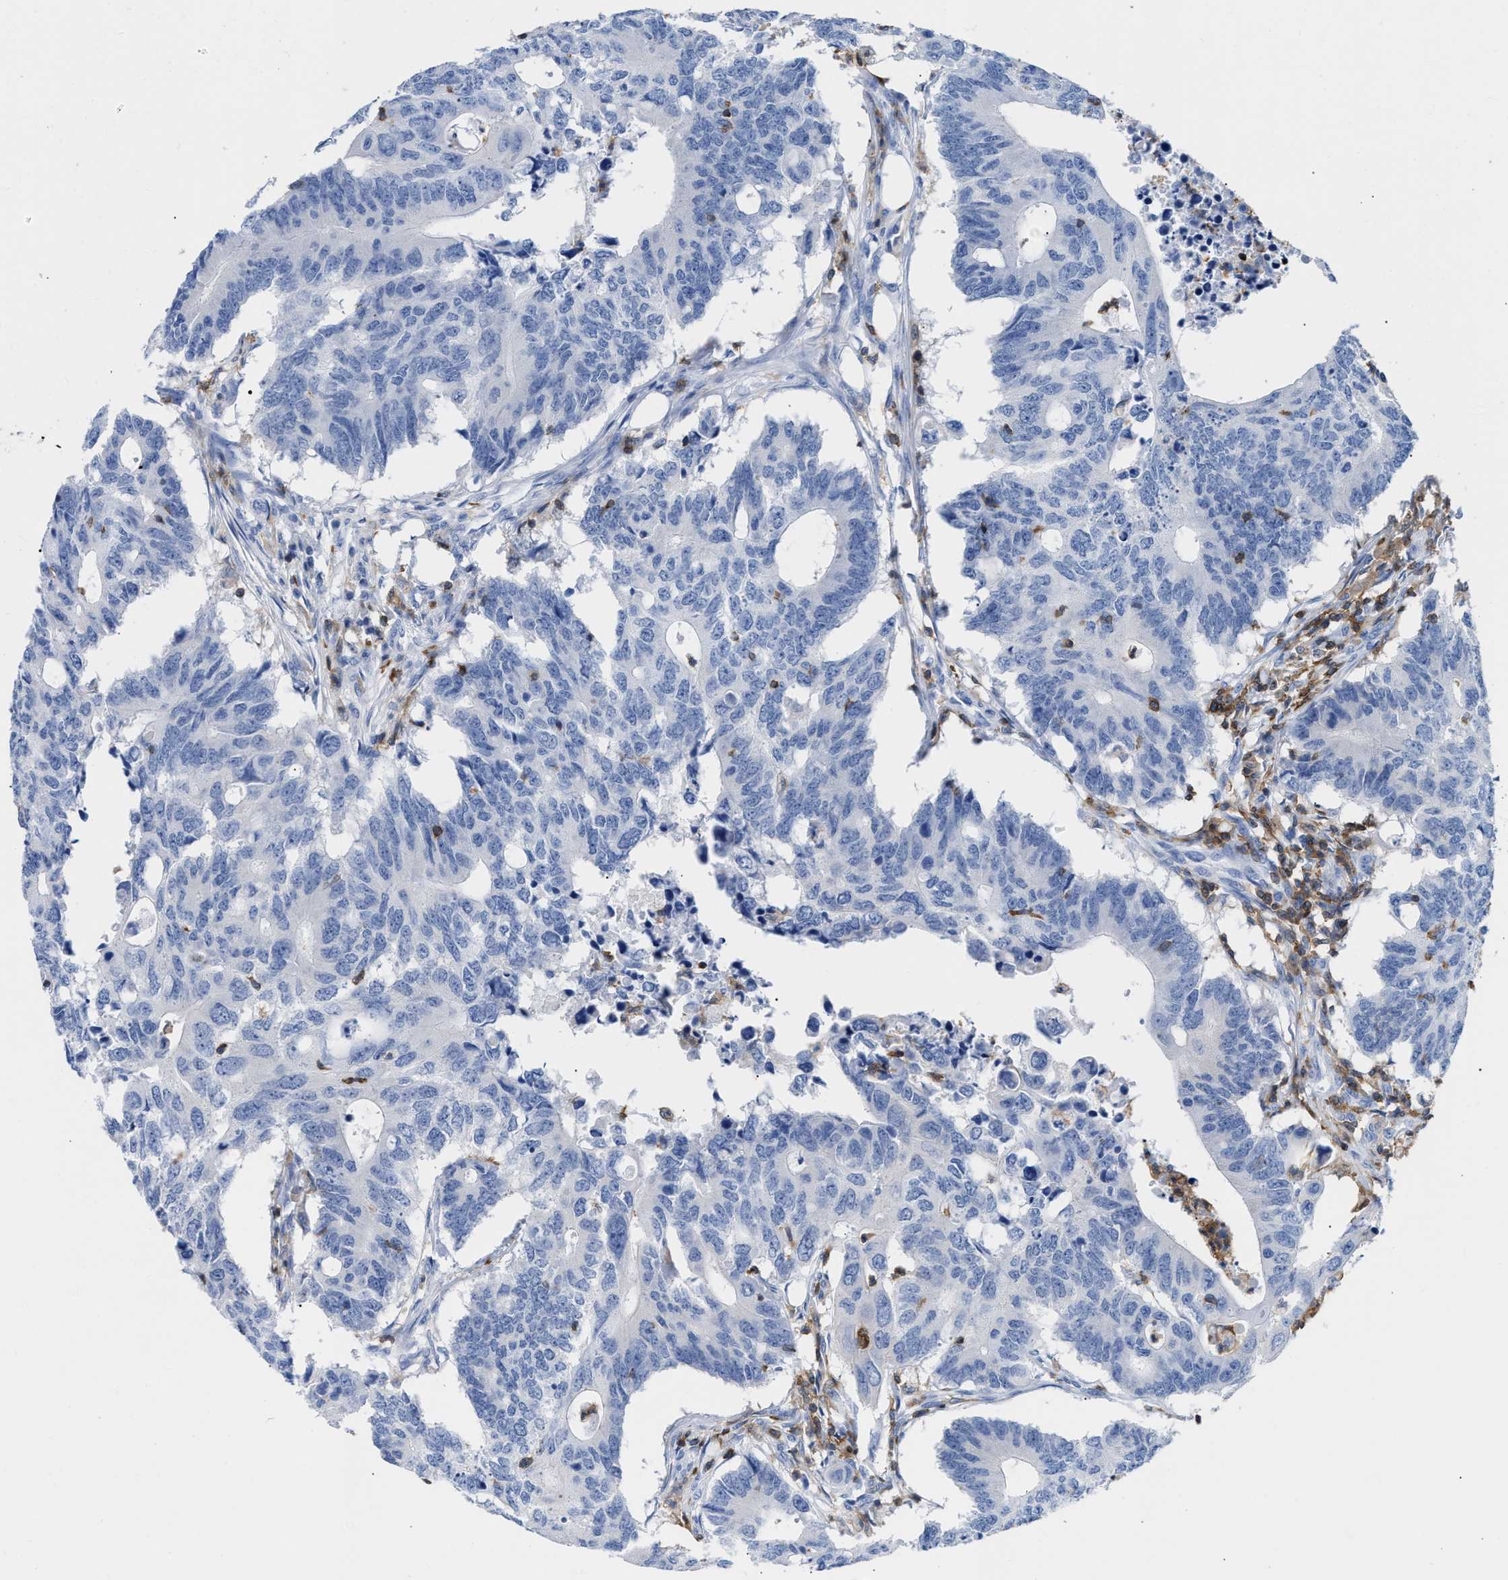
{"staining": {"intensity": "negative", "quantity": "none", "location": "none"}, "tissue": "colorectal cancer", "cell_type": "Tumor cells", "image_type": "cancer", "snomed": [{"axis": "morphology", "description": "Adenocarcinoma, NOS"}, {"axis": "topography", "description": "Colon"}], "caption": "There is no significant staining in tumor cells of colorectal cancer (adenocarcinoma).", "gene": "LCP1", "patient": {"sex": "male", "age": 71}}